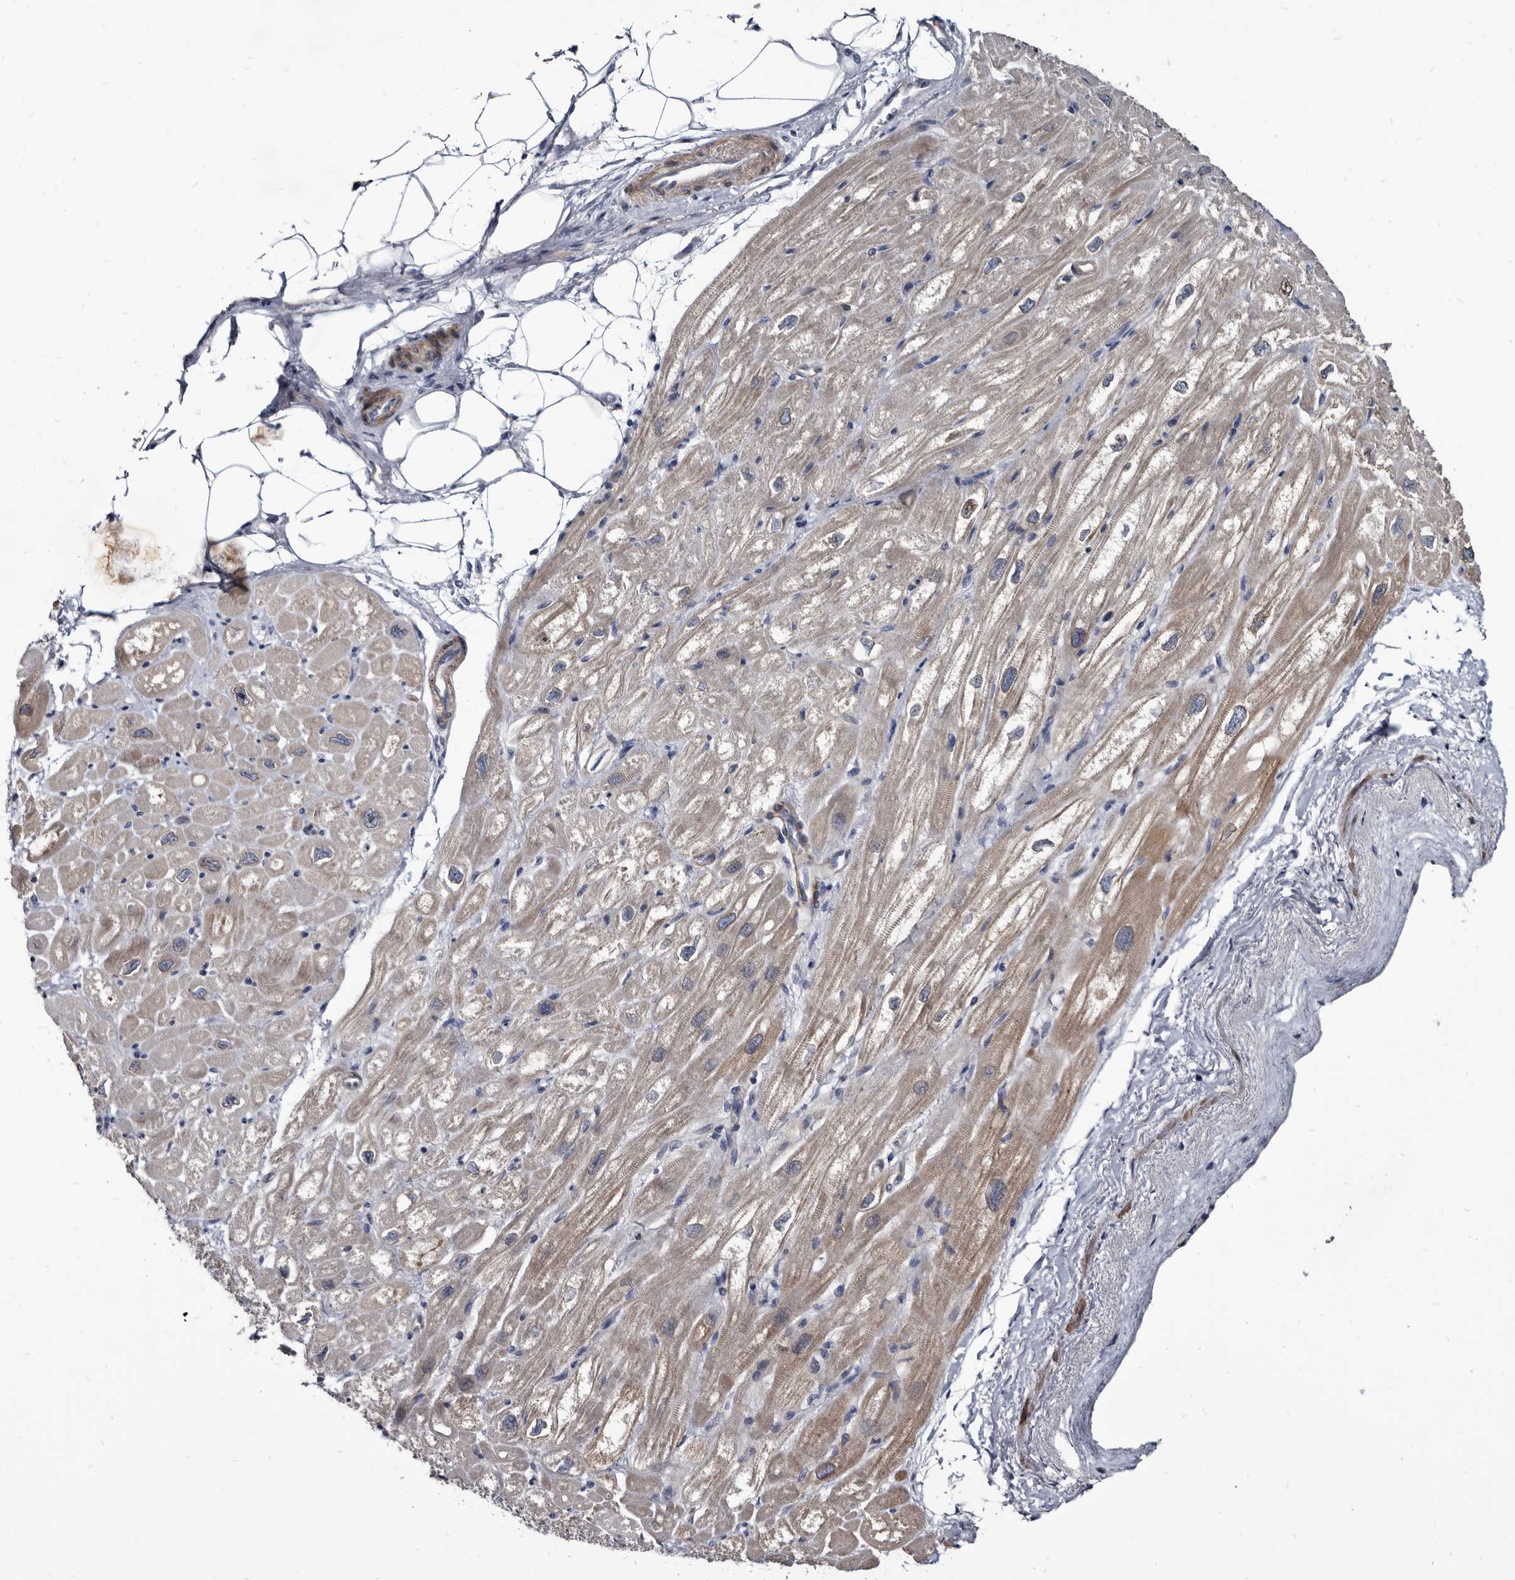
{"staining": {"intensity": "weak", "quantity": "25%-75%", "location": "cytoplasmic/membranous"}, "tissue": "heart muscle", "cell_type": "Cardiomyocytes", "image_type": "normal", "snomed": [{"axis": "morphology", "description": "Normal tissue, NOS"}, {"axis": "topography", "description": "Heart"}], "caption": "Benign heart muscle demonstrates weak cytoplasmic/membranous positivity in approximately 25%-75% of cardiomyocytes.", "gene": "PRSS8", "patient": {"sex": "male", "age": 50}}